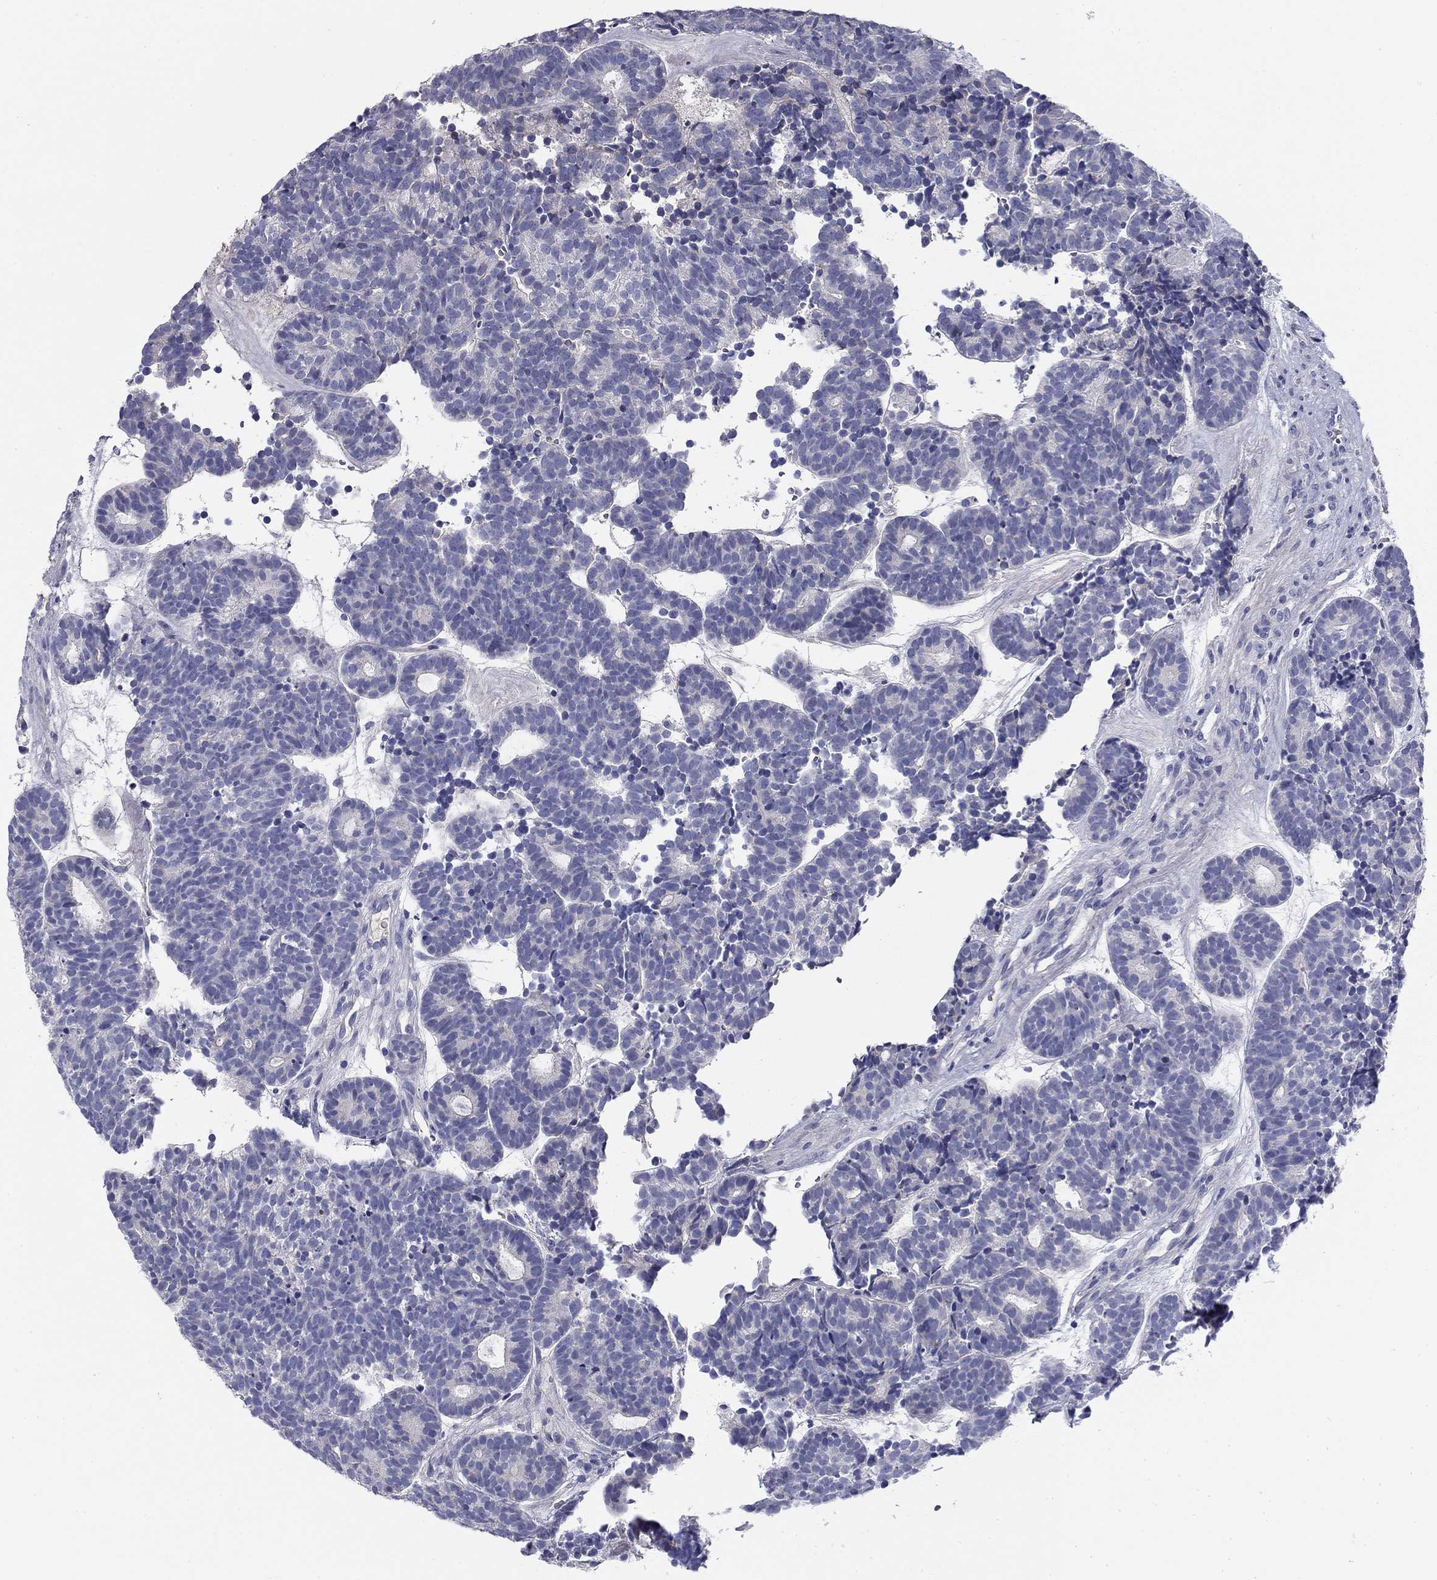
{"staining": {"intensity": "negative", "quantity": "none", "location": "none"}, "tissue": "head and neck cancer", "cell_type": "Tumor cells", "image_type": "cancer", "snomed": [{"axis": "morphology", "description": "Adenocarcinoma, NOS"}, {"axis": "topography", "description": "Head-Neck"}], "caption": "IHC of human head and neck adenocarcinoma reveals no expression in tumor cells. (DAB immunohistochemistry with hematoxylin counter stain).", "gene": "CPLX4", "patient": {"sex": "female", "age": 81}}